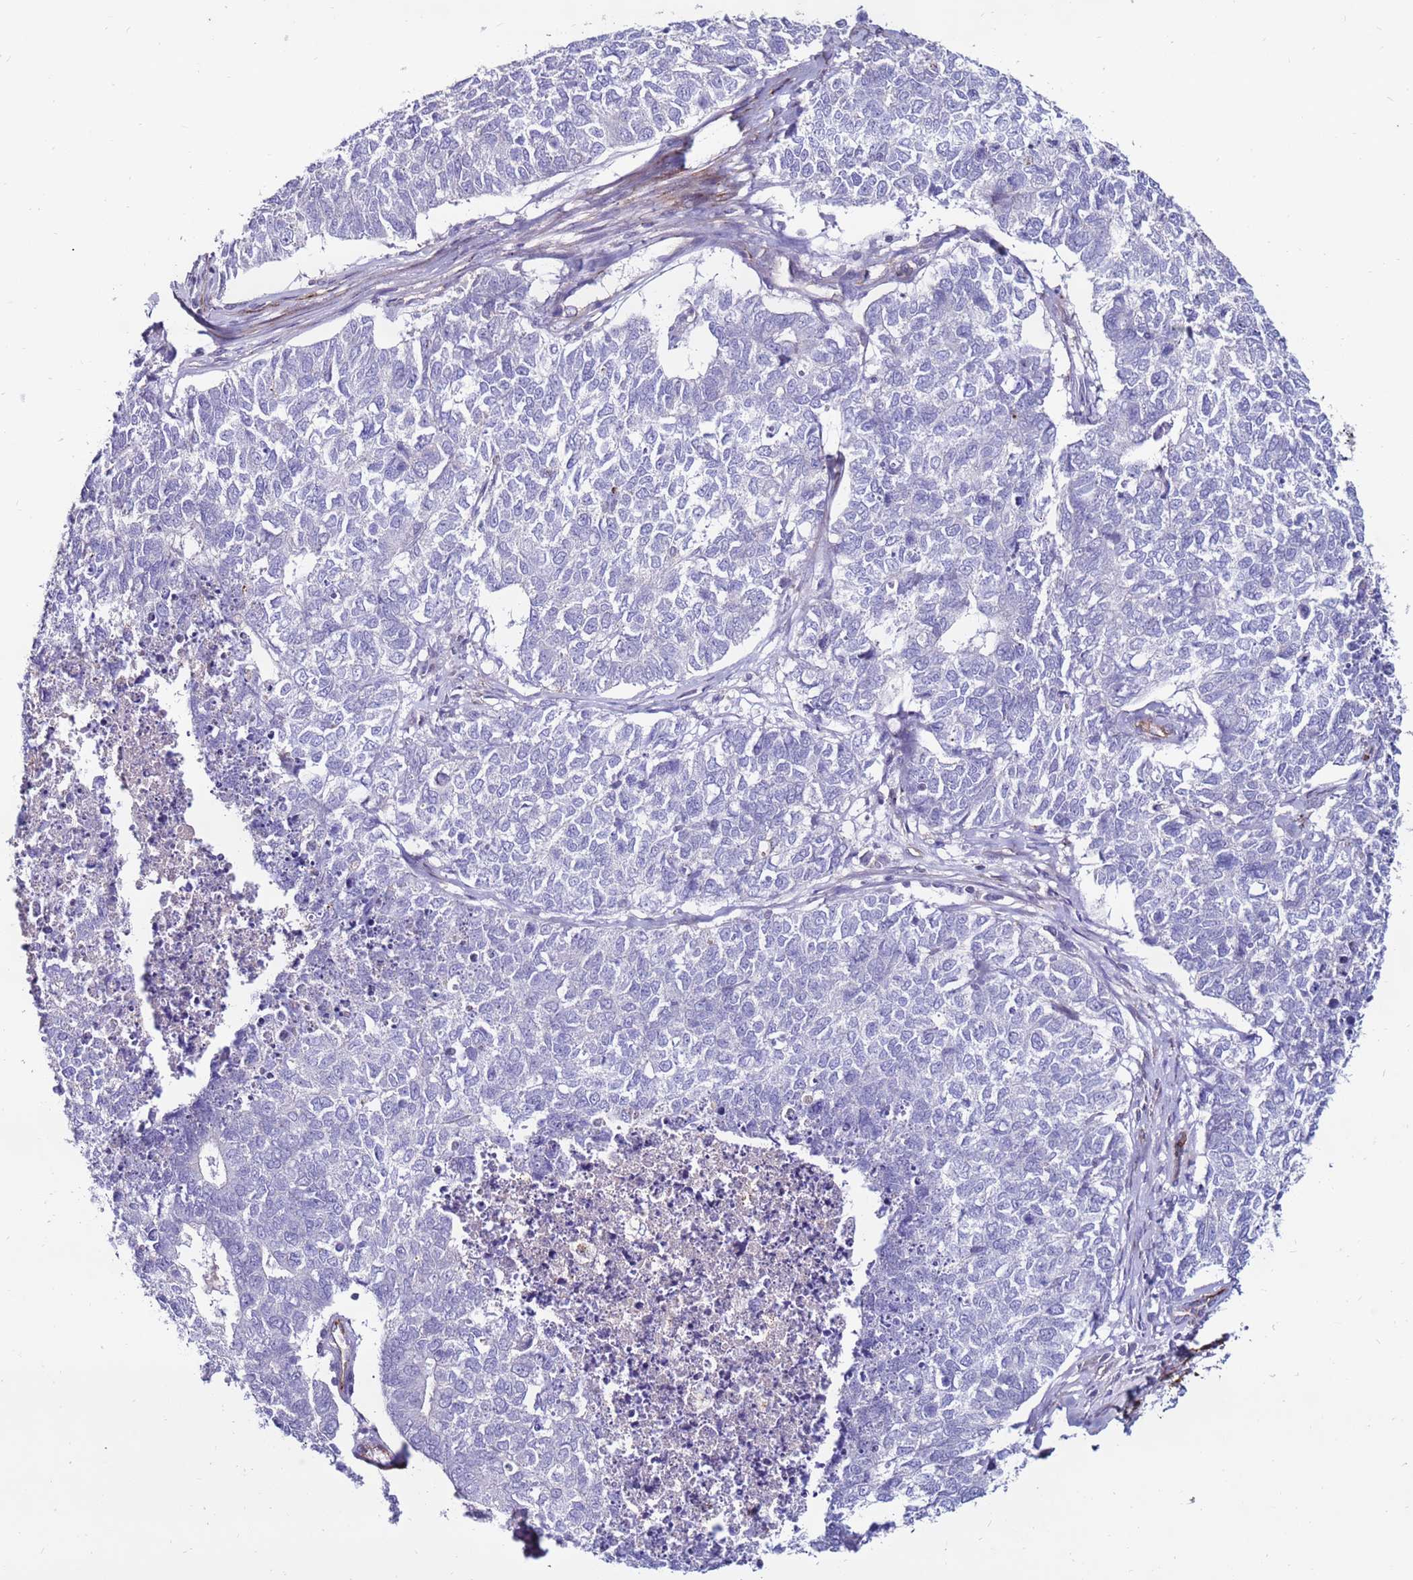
{"staining": {"intensity": "negative", "quantity": "none", "location": "none"}, "tissue": "cervical cancer", "cell_type": "Tumor cells", "image_type": "cancer", "snomed": [{"axis": "morphology", "description": "Squamous cell carcinoma, NOS"}, {"axis": "topography", "description": "Cervix"}], "caption": "DAB immunohistochemical staining of human cervical cancer reveals no significant positivity in tumor cells.", "gene": "CLEC4M", "patient": {"sex": "female", "age": 63}}